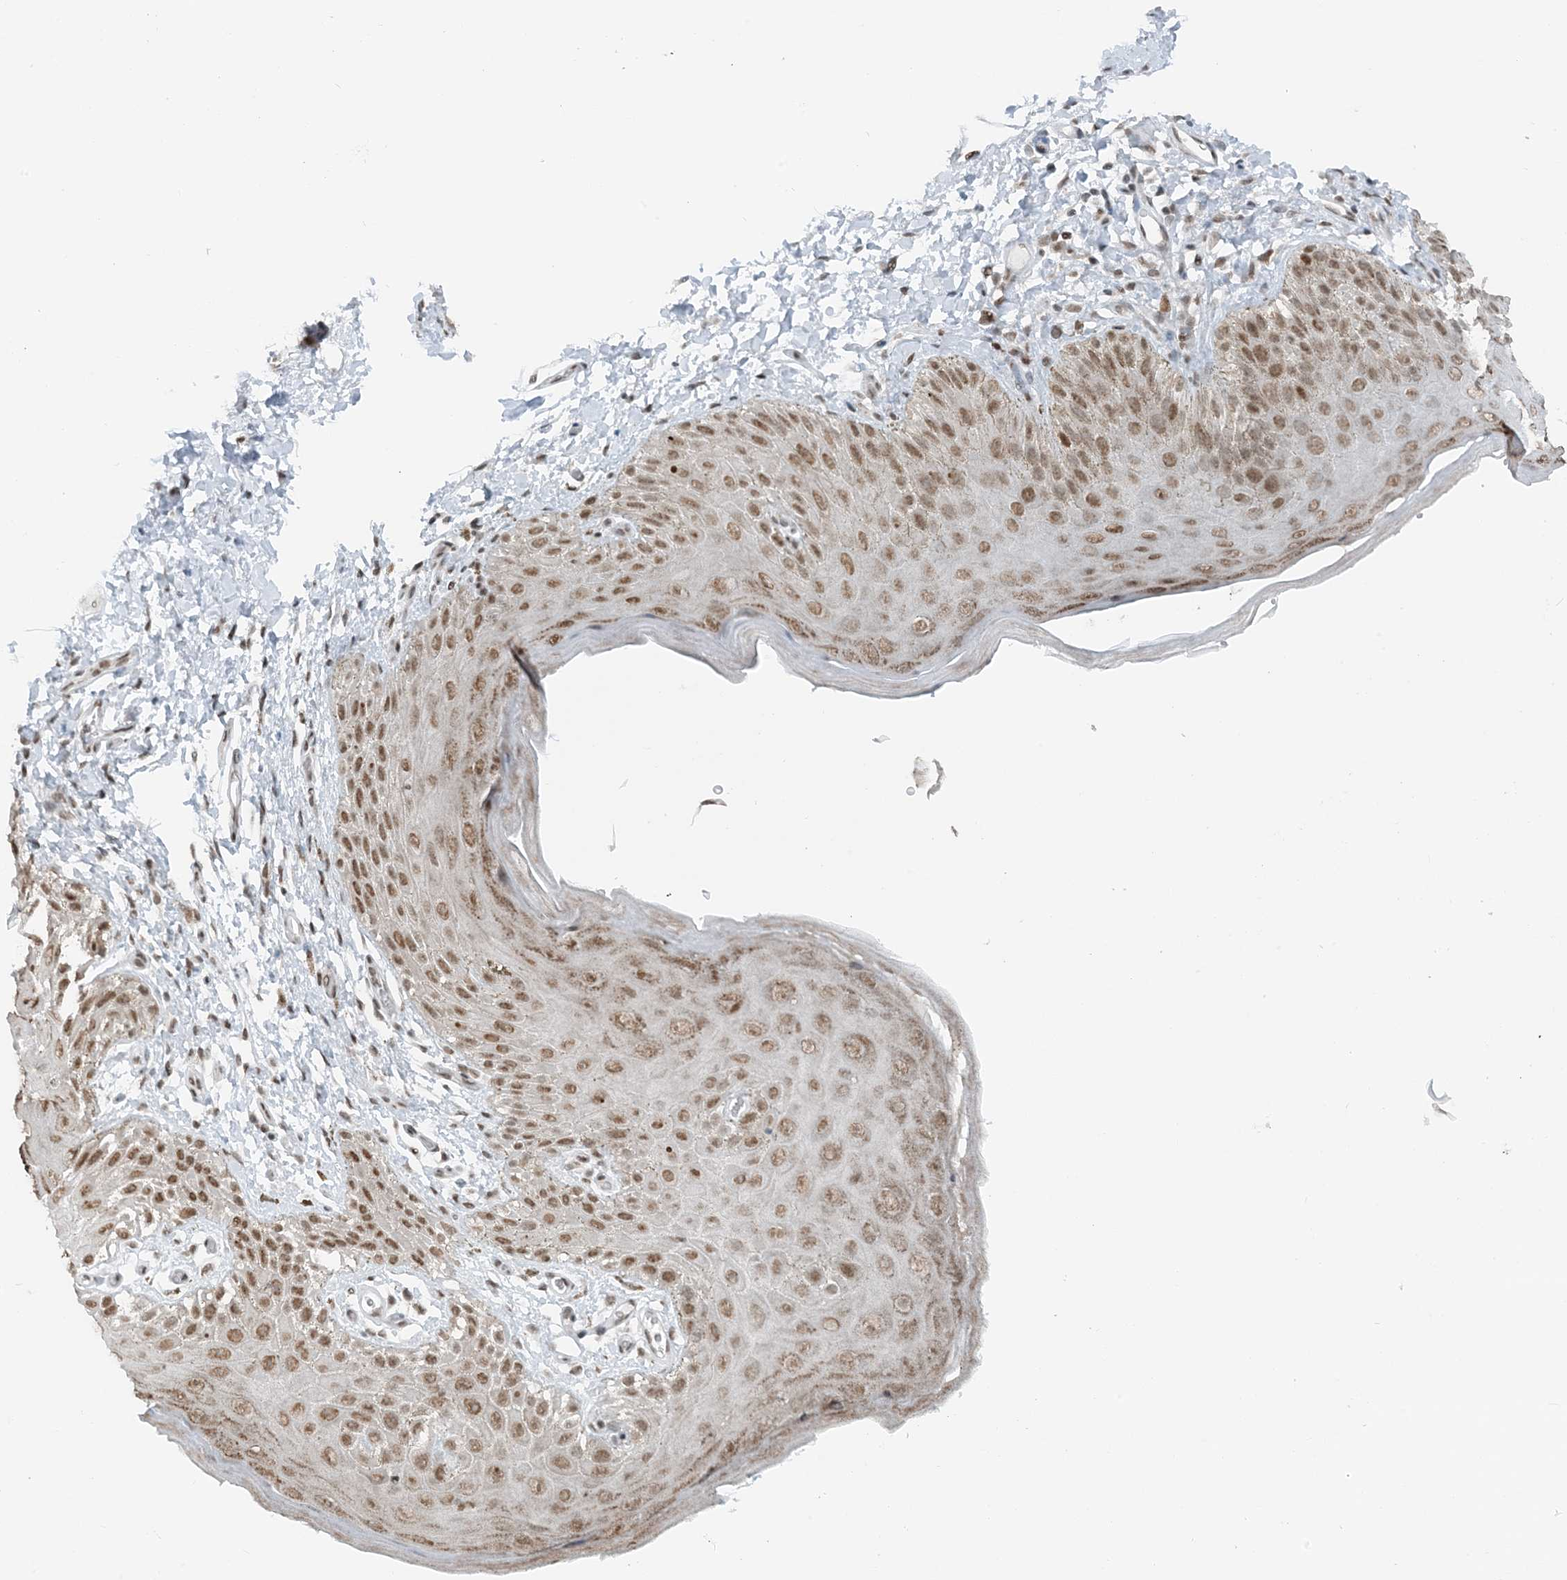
{"staining": {"intensity": "moderate", "quantity": ">75%", "location": "nuclear"}, "tissue": "skin", "cell_type": "Epidermal cells", "image_type": "normal", "snomed": [{"axis": "morphology", "description": "Normal tissue, NOS"}, {"axis": "topography", "description": "Anal"}], "caption": "Normal skin reveals moderate nuclear staining in approximately >75% of epidermal cells (DAB = brown stain, brightfield microscopy at high magnification)..", "gene": "ZNF500", "patient": {"sex": "male", "age": 44}}